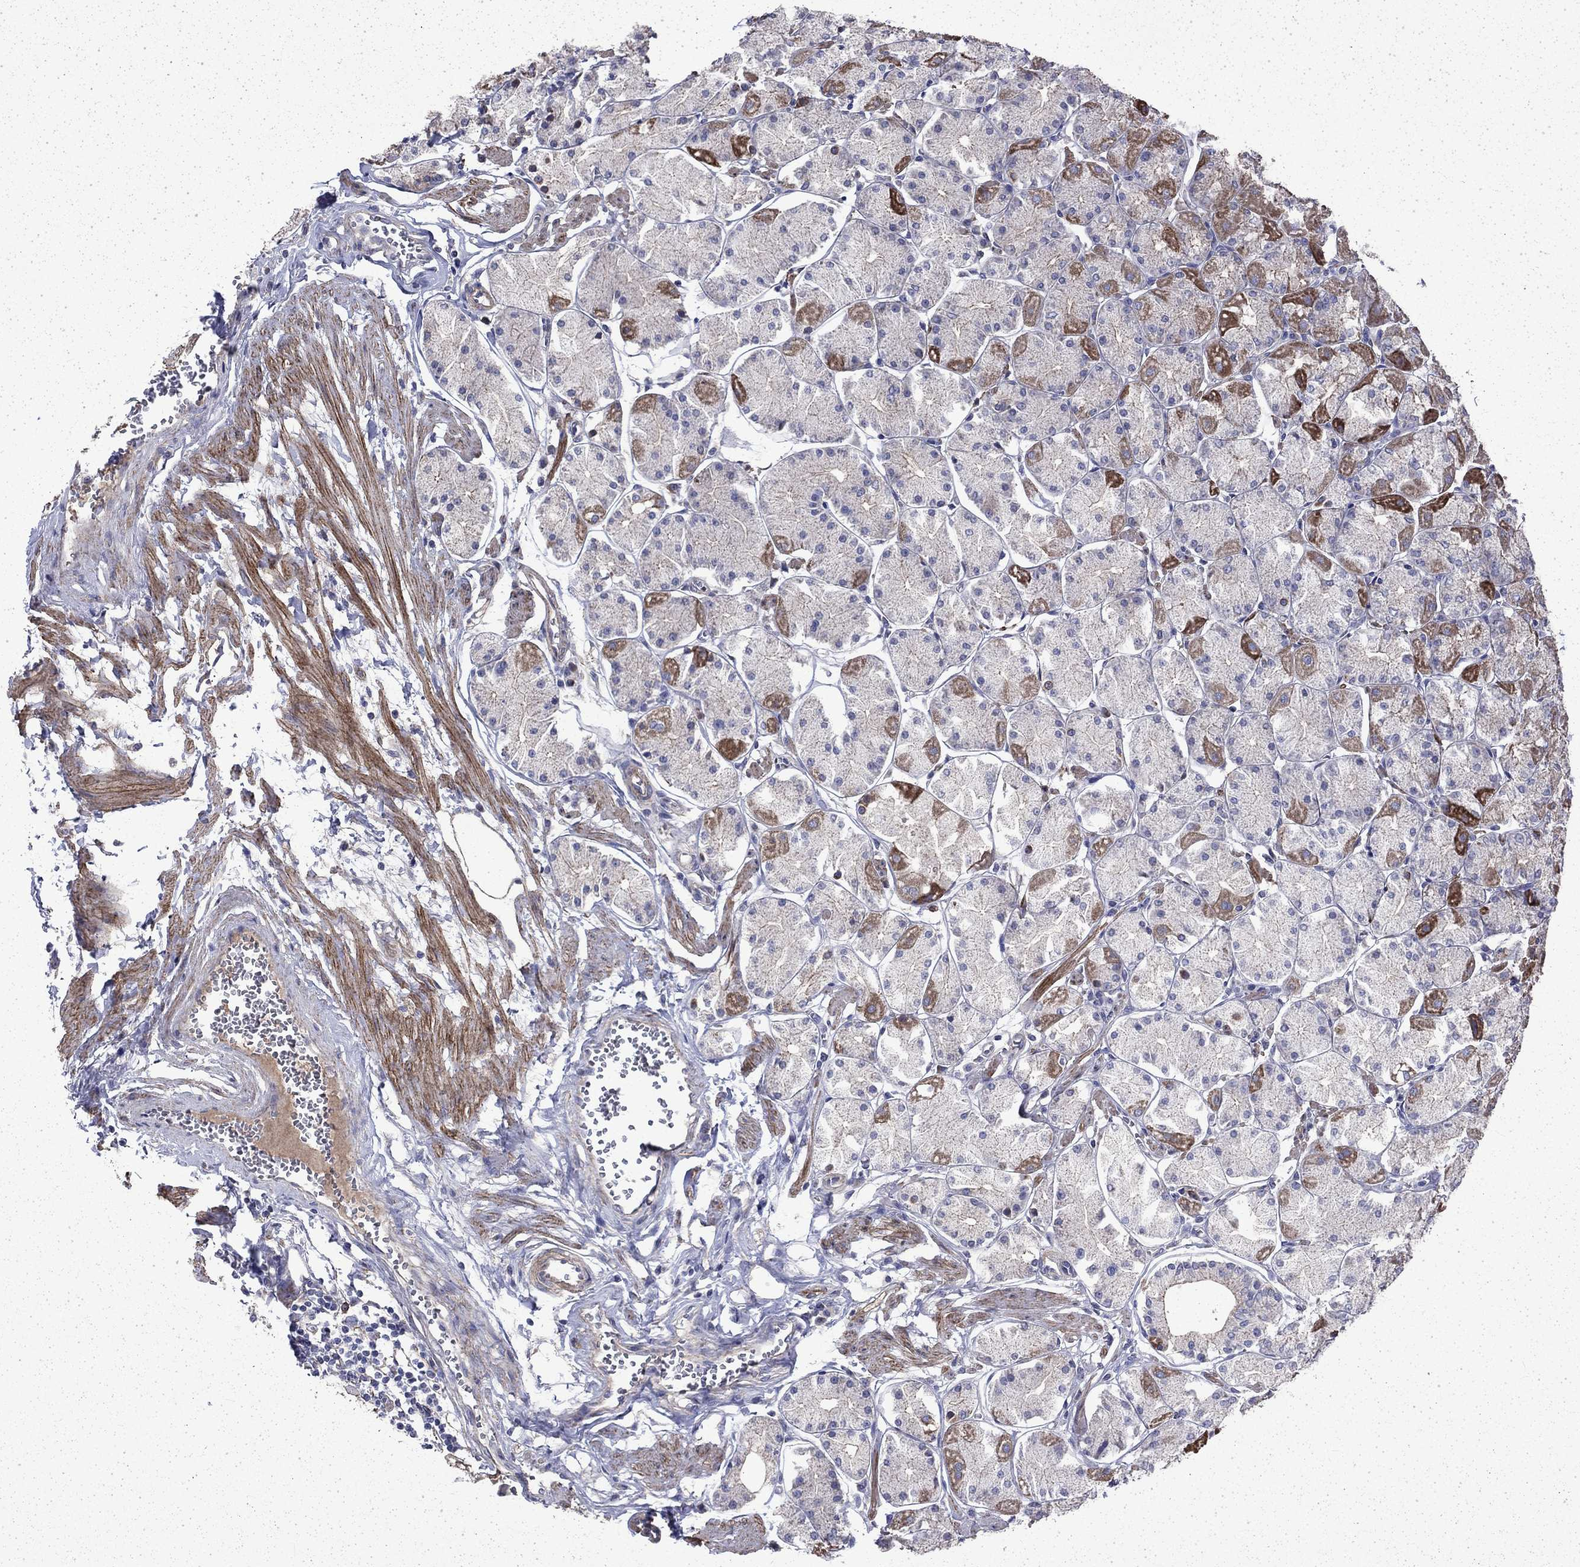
{"staining": {"intensity": "moderate", "quantity": "25%-75%", "location": "cytoplasmic/membranous"}, "tissue": "stomach", "cell_type": "Glandular cells", "image_type": "normal", "snomed": [{"axis": "morphology", "description": "Normal tissue, NOS"}, {"axis": "topography", "description": "Stomach, upper"}], "caption": "Moderate cytoplasmic/membranous protein staining is identified in about 25%-75% of glandular cells in stomach. Immunohistochemistry stains the protein in brown and the nuclei are stained blue.", "gene": "DTNA", "patient": {"sex": "male", "age": 60}}